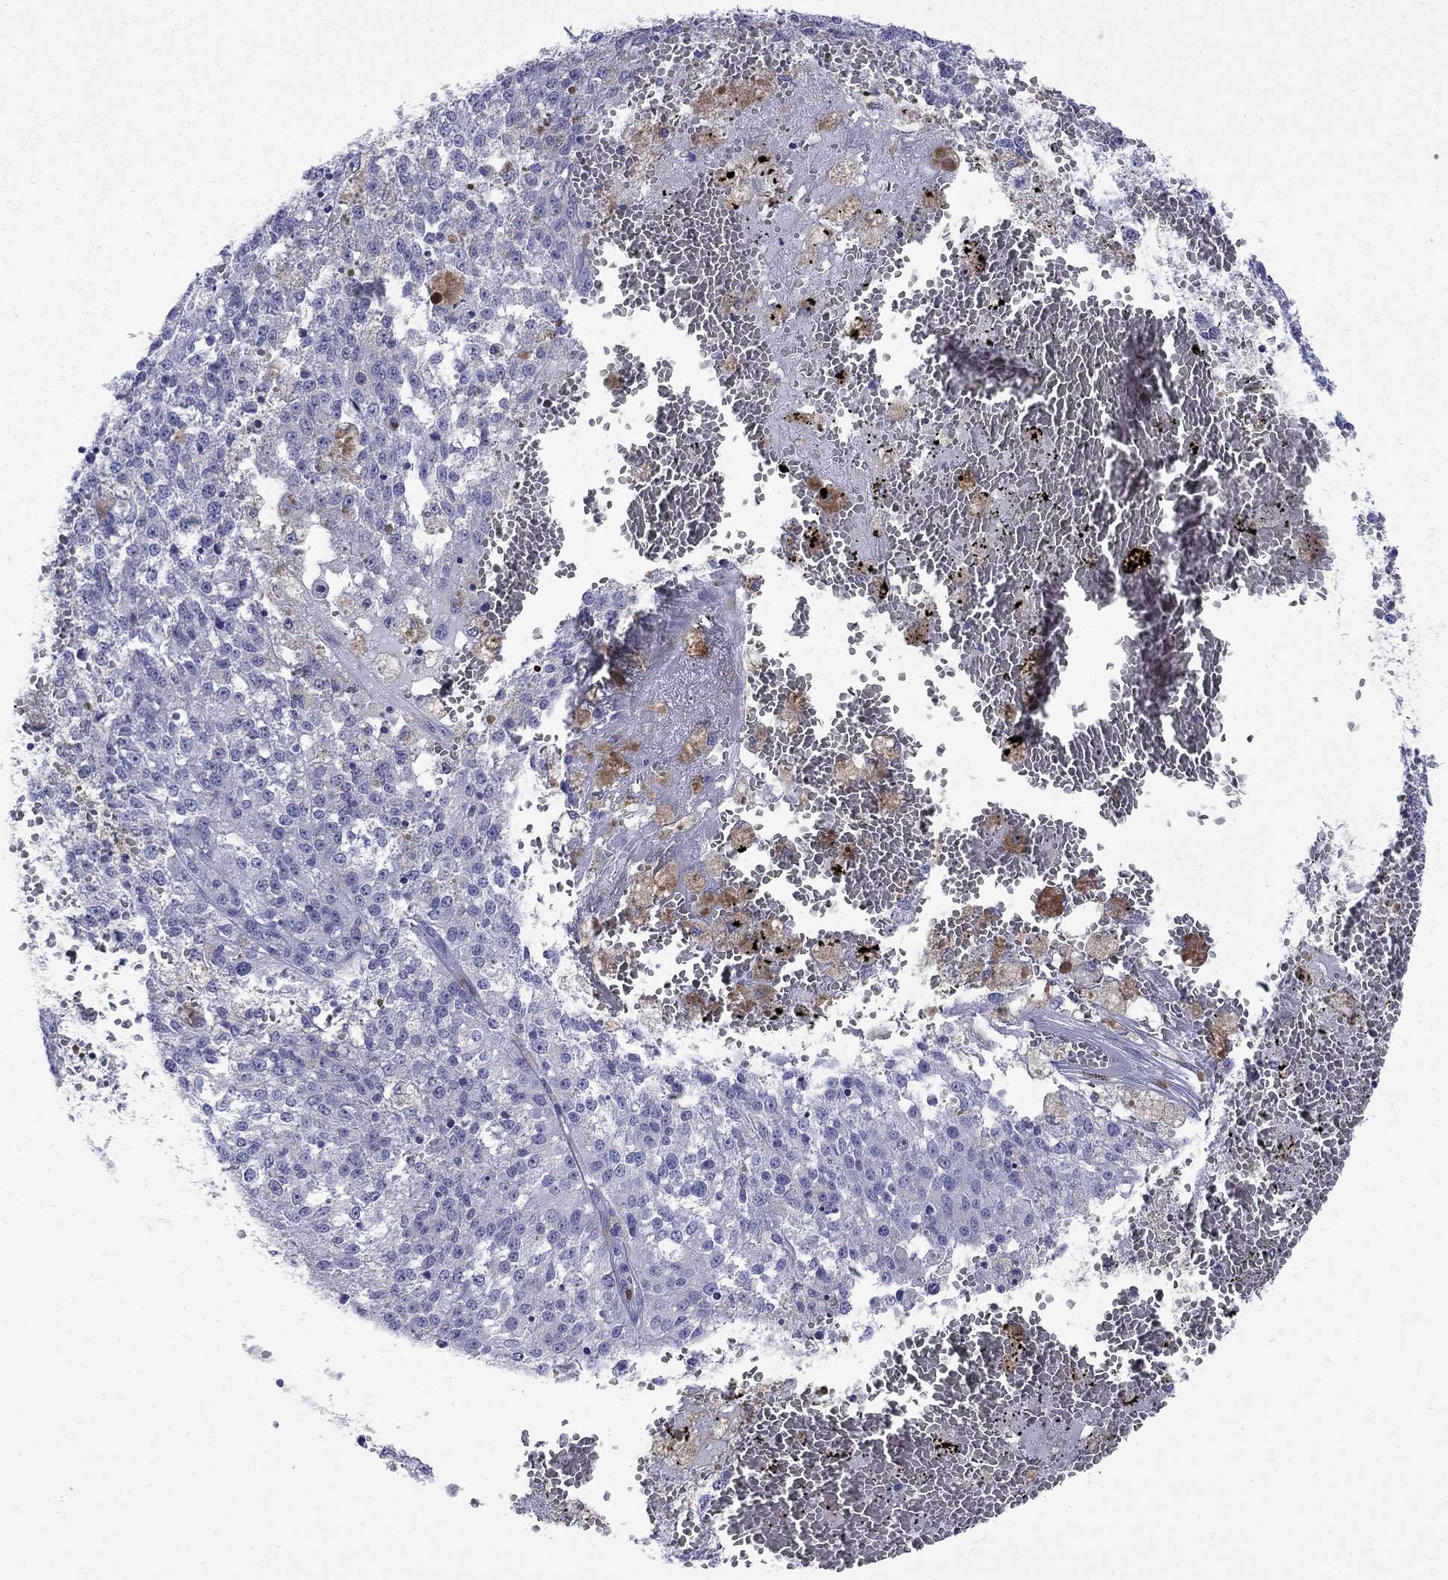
{"staining": {"intensity": "negative", "quantity": "none", "location": "none"}, "tissue": "melanoma", "cell_type": "Tumor cells", "image_type": "cancer", "snomed": [{"axis": "morphology", "description": "Malignant melanoma, Metastatic site"}, {"axis": "topography", "description": "Lymph node"}], "caption": "This is an immunohistochemistry photomicrograph of melanoma. There is no positivity in tumor cells.", "gene": "SERPINB2", "patient": {"sex": "female", "age": 64}}